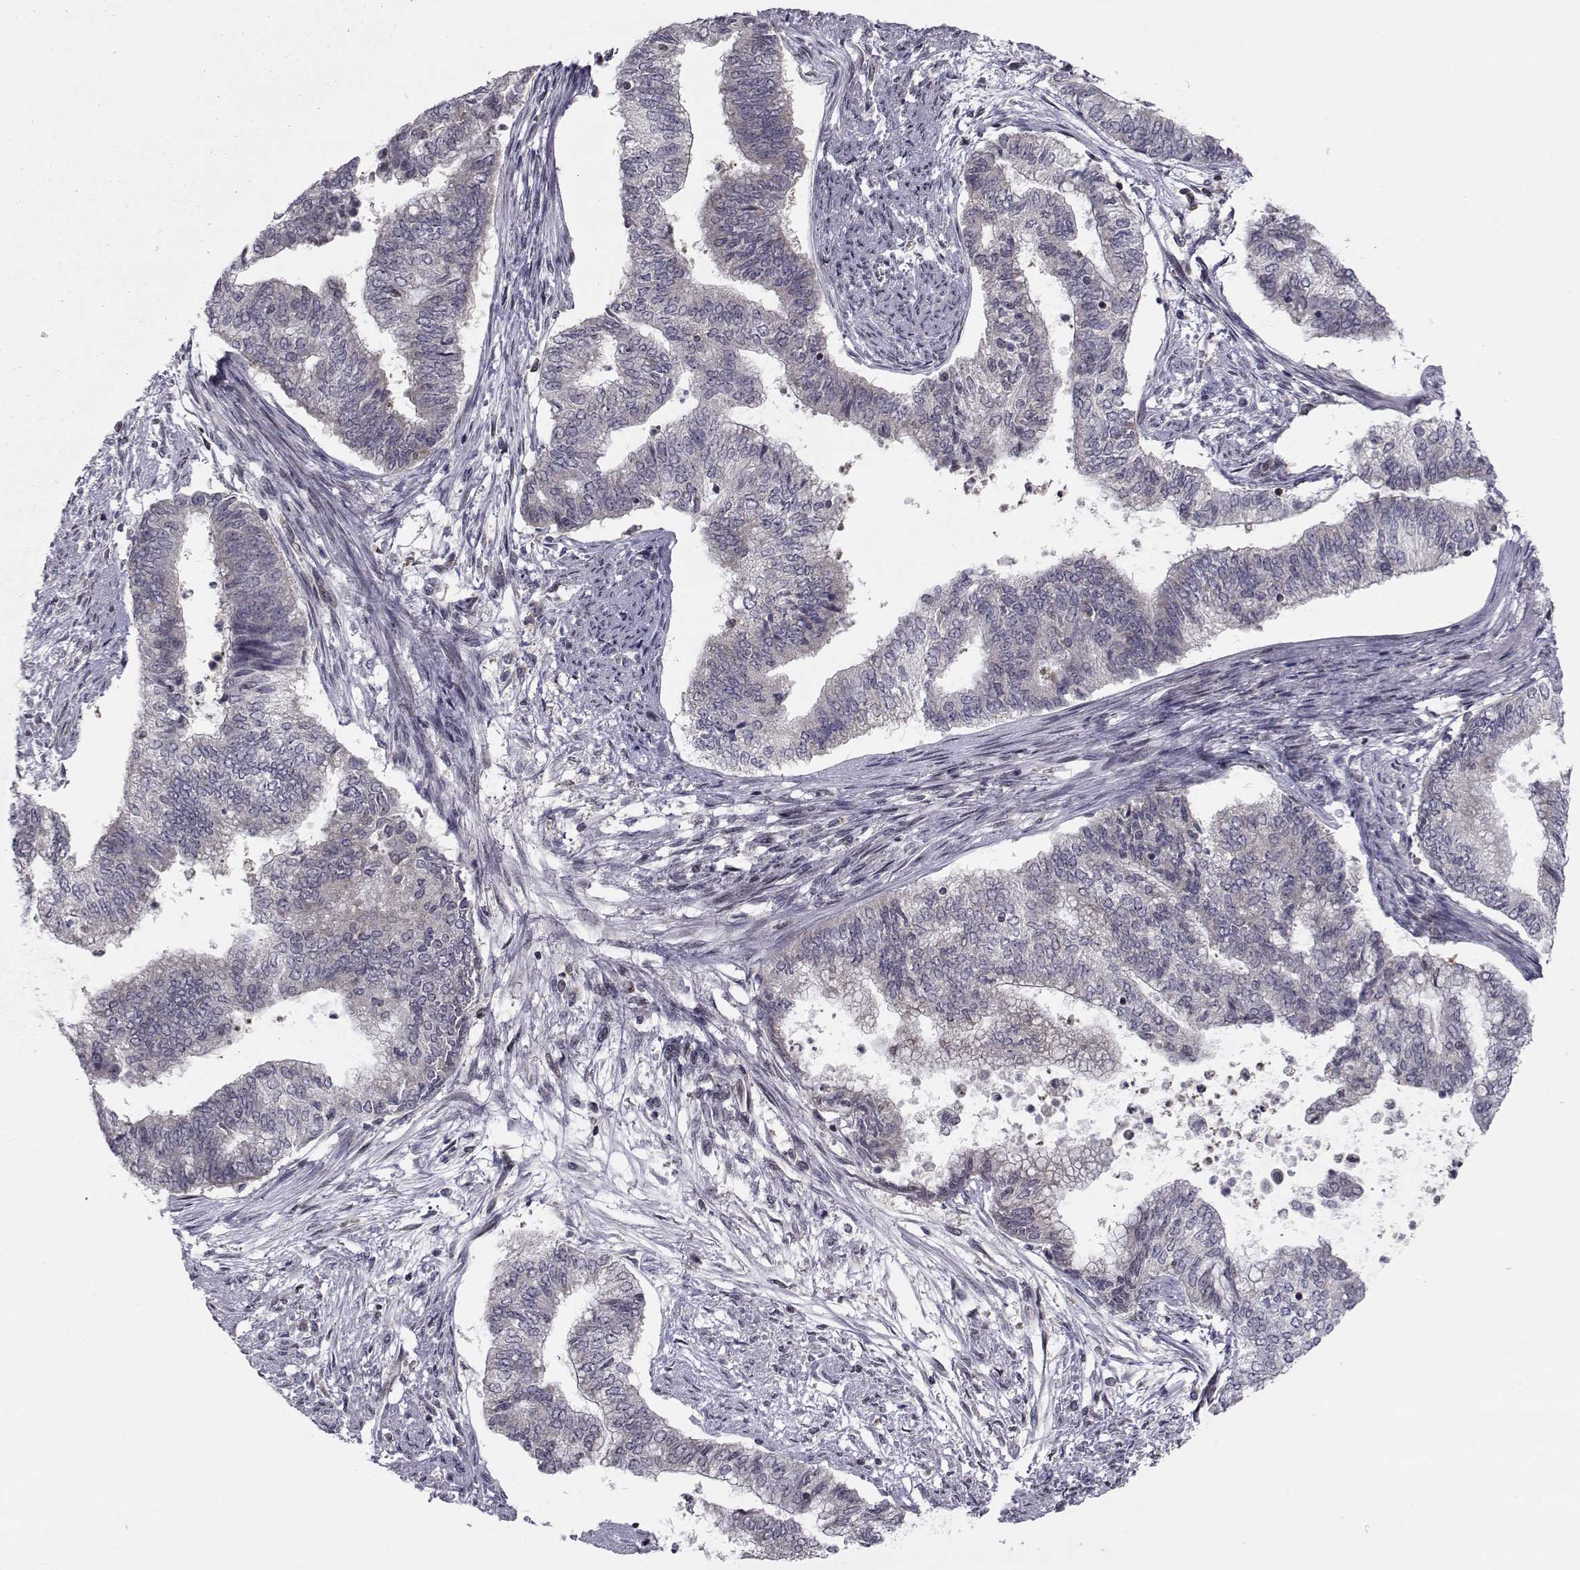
{"staining": {"intensity": "negative", "quantity": "none", "location": "none"}, "tissue": "endometrial cancer", "cell_type": "Tumor cells", "image_type": "cancer", "snomed": [{"axis": "morphology", "description": "Adenocarcinoma, NOS"}, {"axis": "topography", "description": "Endometrium"}], "caption": "Immunohistochemical staining of human adenocarcinoma (endometrial) shows no significant expression in tumor cells.", "gene": "PCP4L1", "patient": {"sex": "female", "age": 65}}